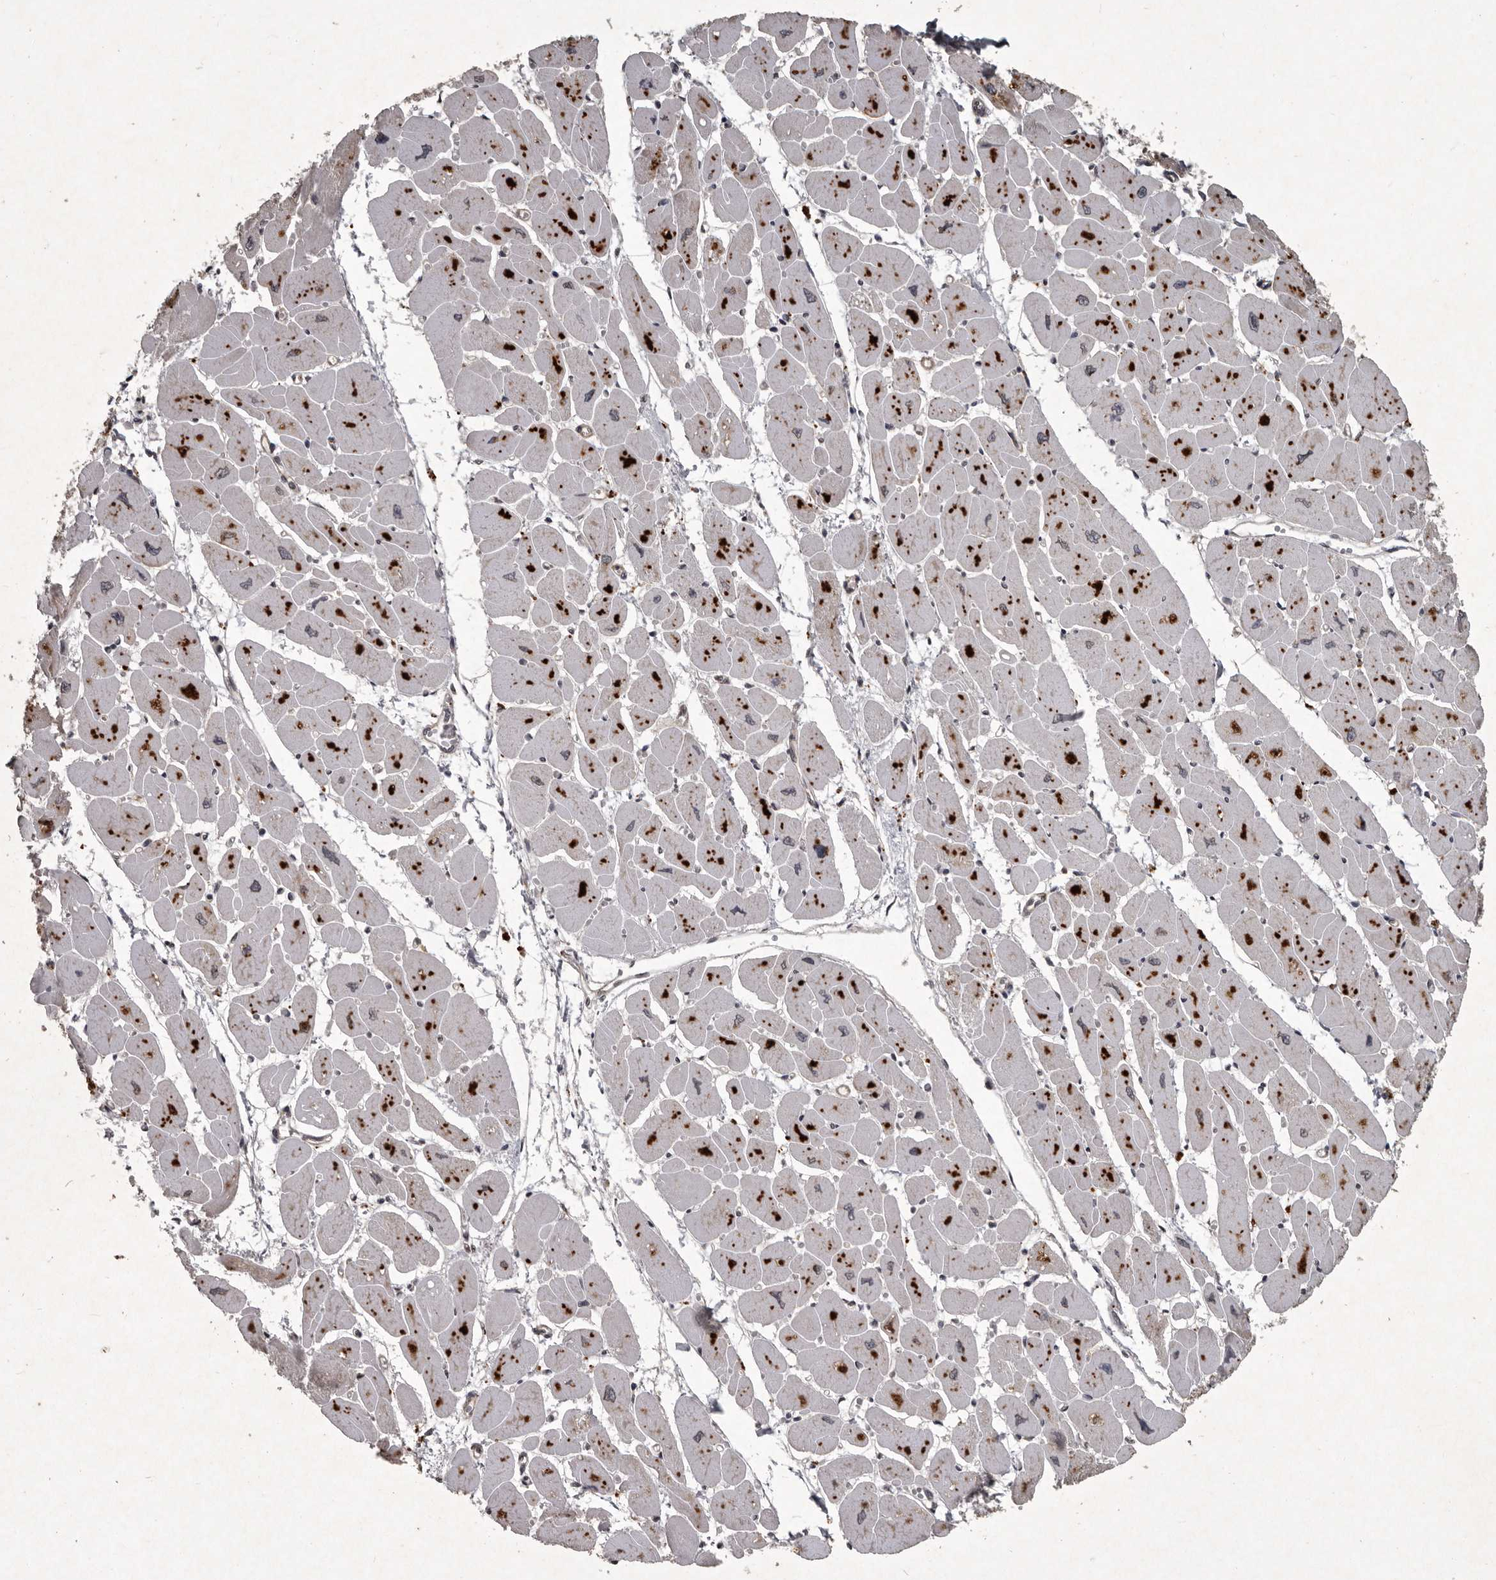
{"staining": {"intensity": "moderate", "quantity": "25%-75%", "location": "cytoplasmic/membranous"}, "tissue": "heart muscle", "cell_type": "Cardiomyocytes", "image_type": "normal", "snomed": [{"axis": "morphology", "description": "Normal tissue, NOS"}, {"axis": "topography", "description": "Heart"}], "caption": "A photomicrograph of heart muscle stained for a protein exhibits moderate cytoplasmic/membranous brown staining in cardiomyocytes.", "gene": "MRPS15", "patient": {"sex": "female", "age": 54}}